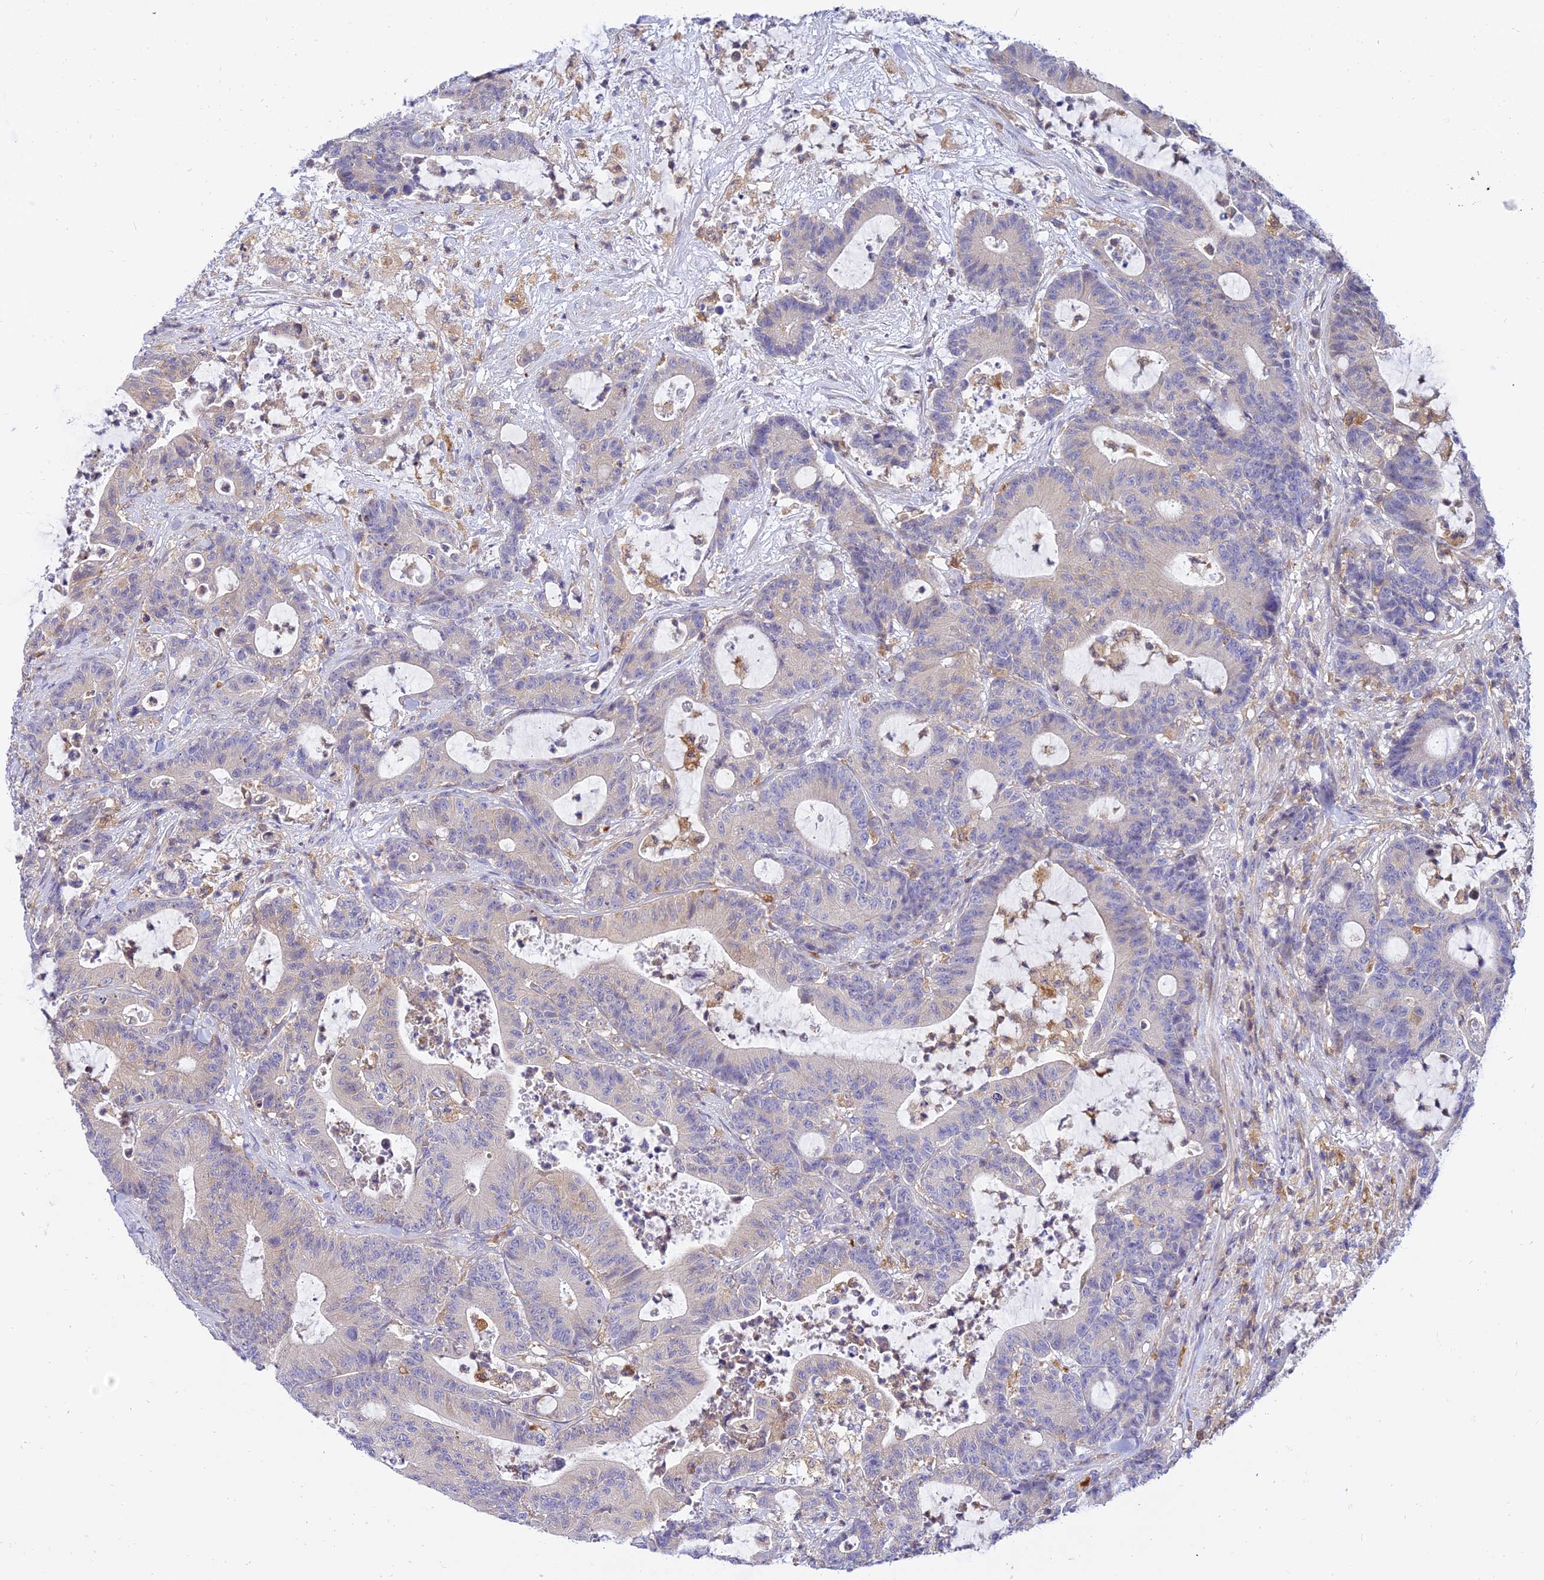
{"staining": {"intensity": "negative", "quantity": "none", "location": "none"}, "tissue": "colorectal cancer", "cell_type": "Tumor cells", "image_type": "cancer", "snomed": [{"axis": "morphology", "description": "Adenocarcinoma, NOS"}, {"axis": "topography", "description": "Colon"}], "caption": "An image of colorectal adenocarcinoma stained for a protein displays no brown staining in tumor cells. (Stains: DAB immunohistochemistry with hematoxylin counter stain, Microscopy: brightfield microscopy at high magnification).", "gene": "ARL8B", "patient": {"sex": "female", "age": 84}}